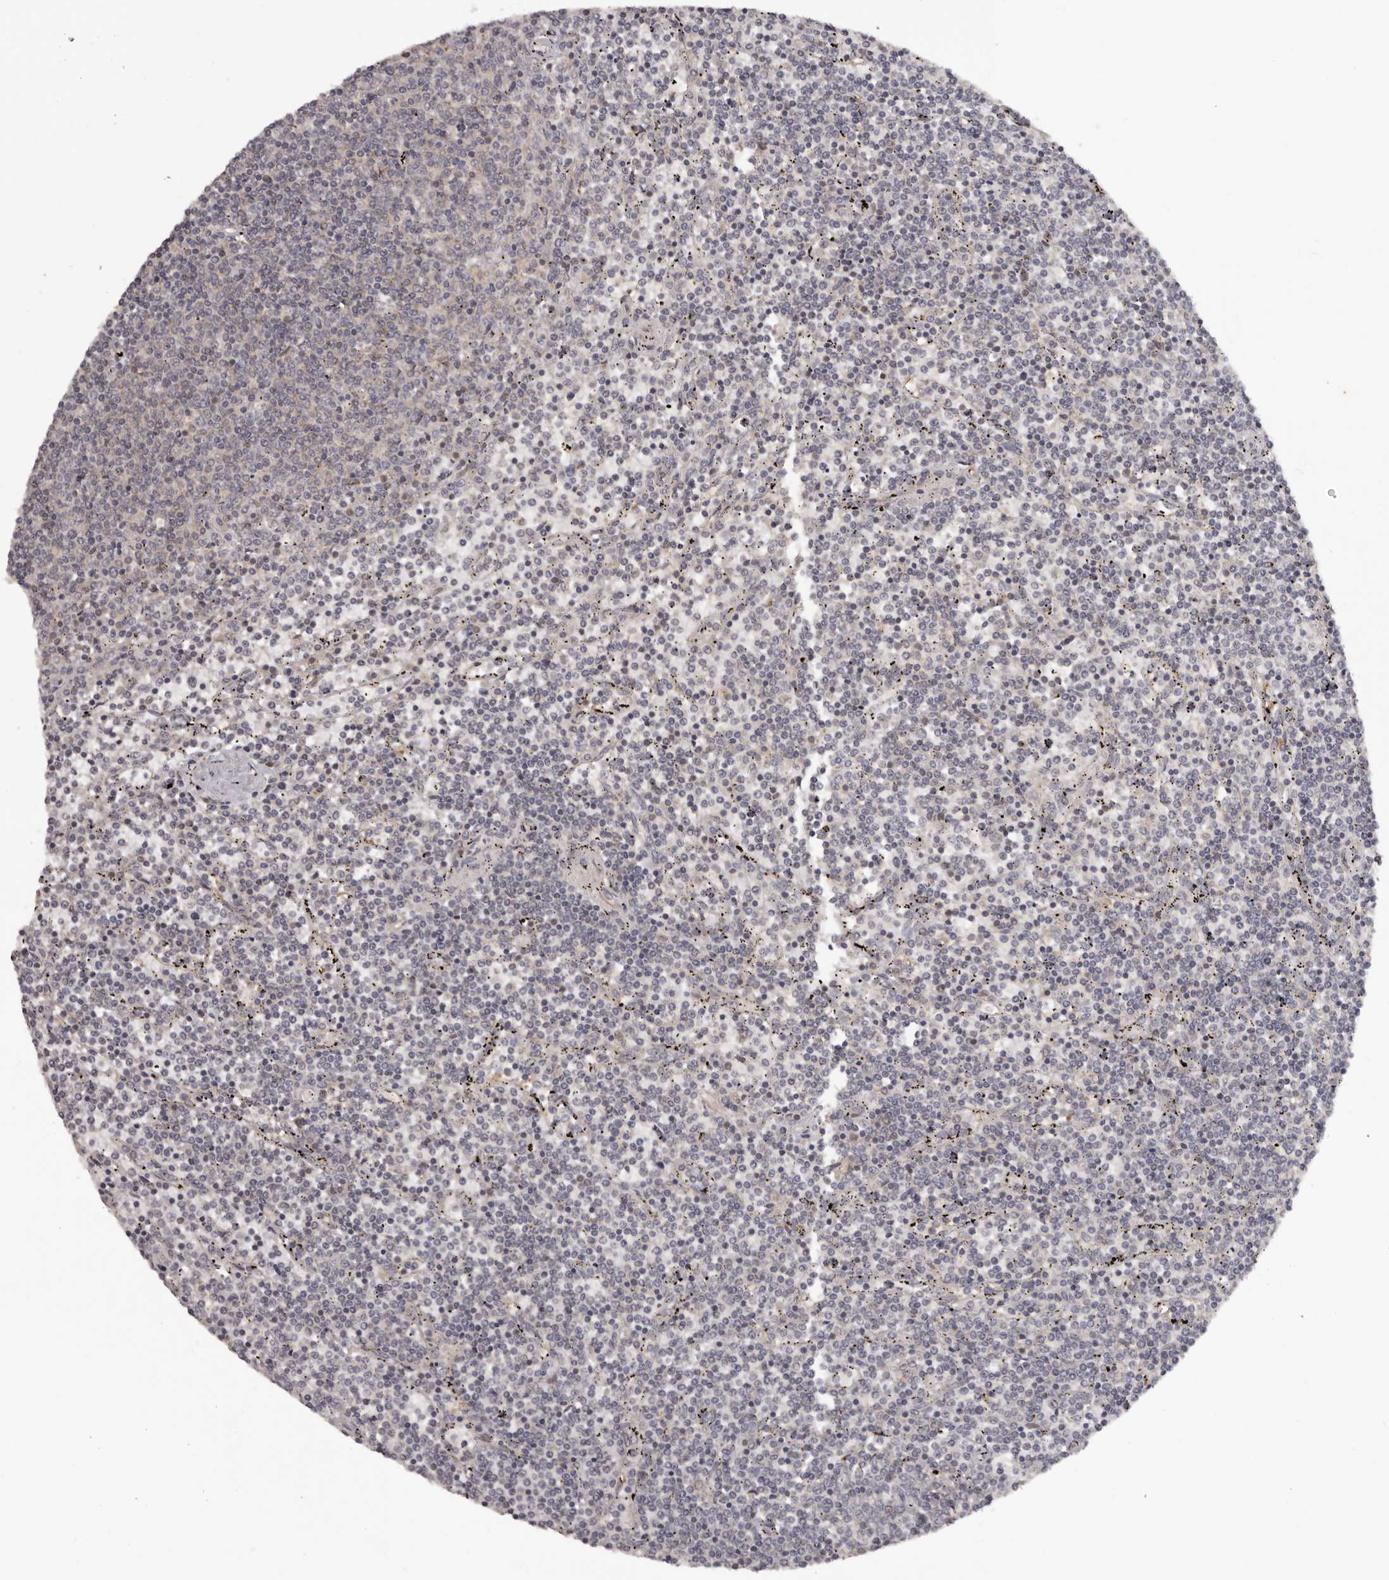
{"staining": {"intensity": "negative", "quantity": "none", "location": "none"}, "tissue": "lymphoma", "cell_type": "Tumor cells", "image_type": "cancer", "snomed": [{"axis": "morphology", "description": "Malignant lymphoma, non-Hodgkin's type, Low grade"}, {"axis": "topography", "description": "Spleen"}], "caption": "There is no significant expression in tumor cells of lymphoma.", "gene": "ANKRD44", "patient": {"sex": "female", "age": 50}}